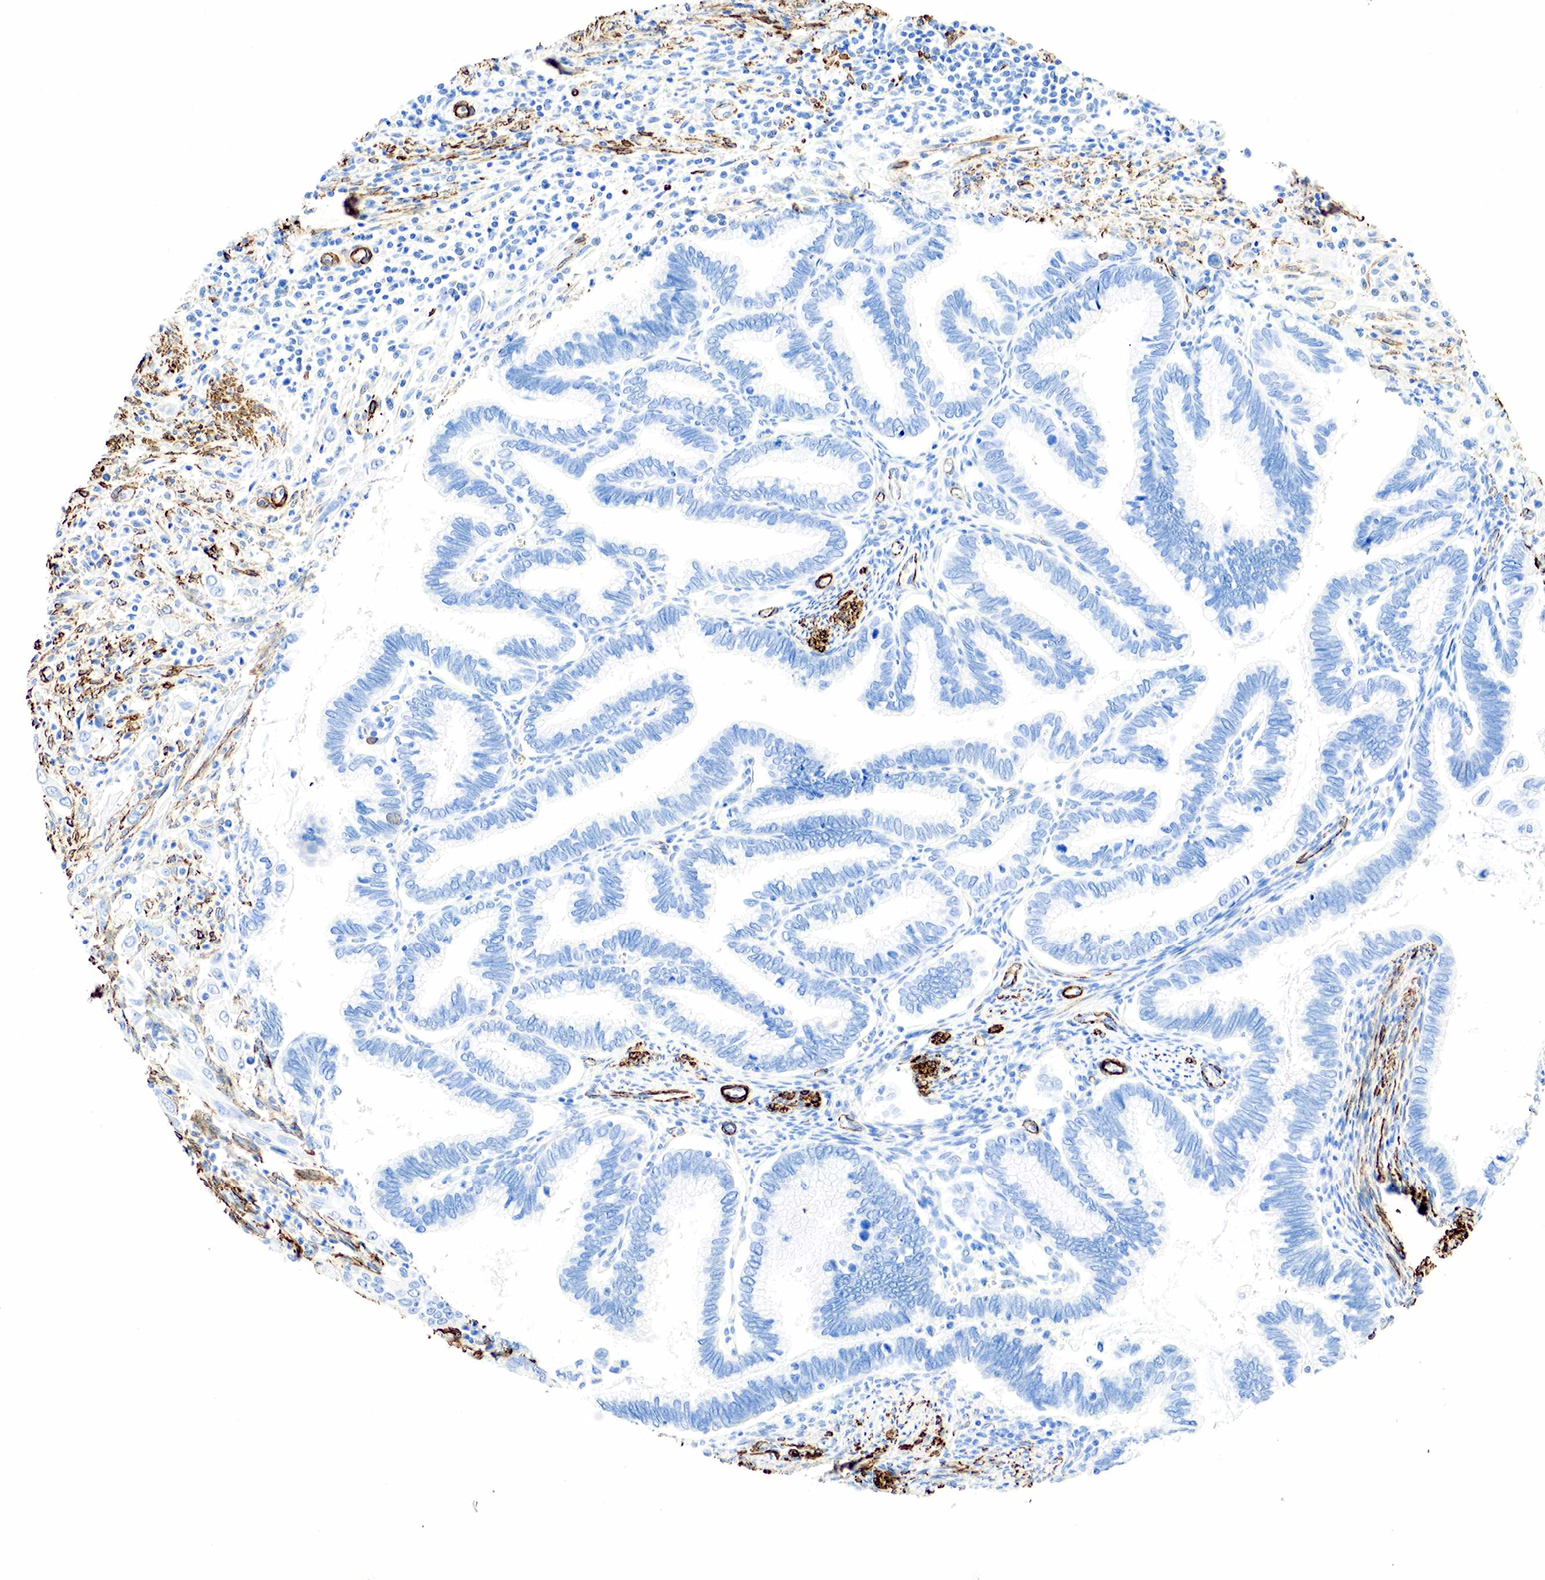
{"staining": {"intensity": "negative", "quantity": "none", "location": "none"}, "tissue": "cervical cancer", "cell_type": "Tumor cells", "image_type": "cancer", "snomed": [{"axis": "morphology", "description": "Adenocarcinoma, NOS"}, {"axis": "topography", "description": "Cervix"}], "caption": "Adenocarcinoma (cervical) was stained to show a protein in brown. There is no significant staining in tumor cells.", "gene": "ACTA1", "patient": {"sex": "female", "age": 49}}